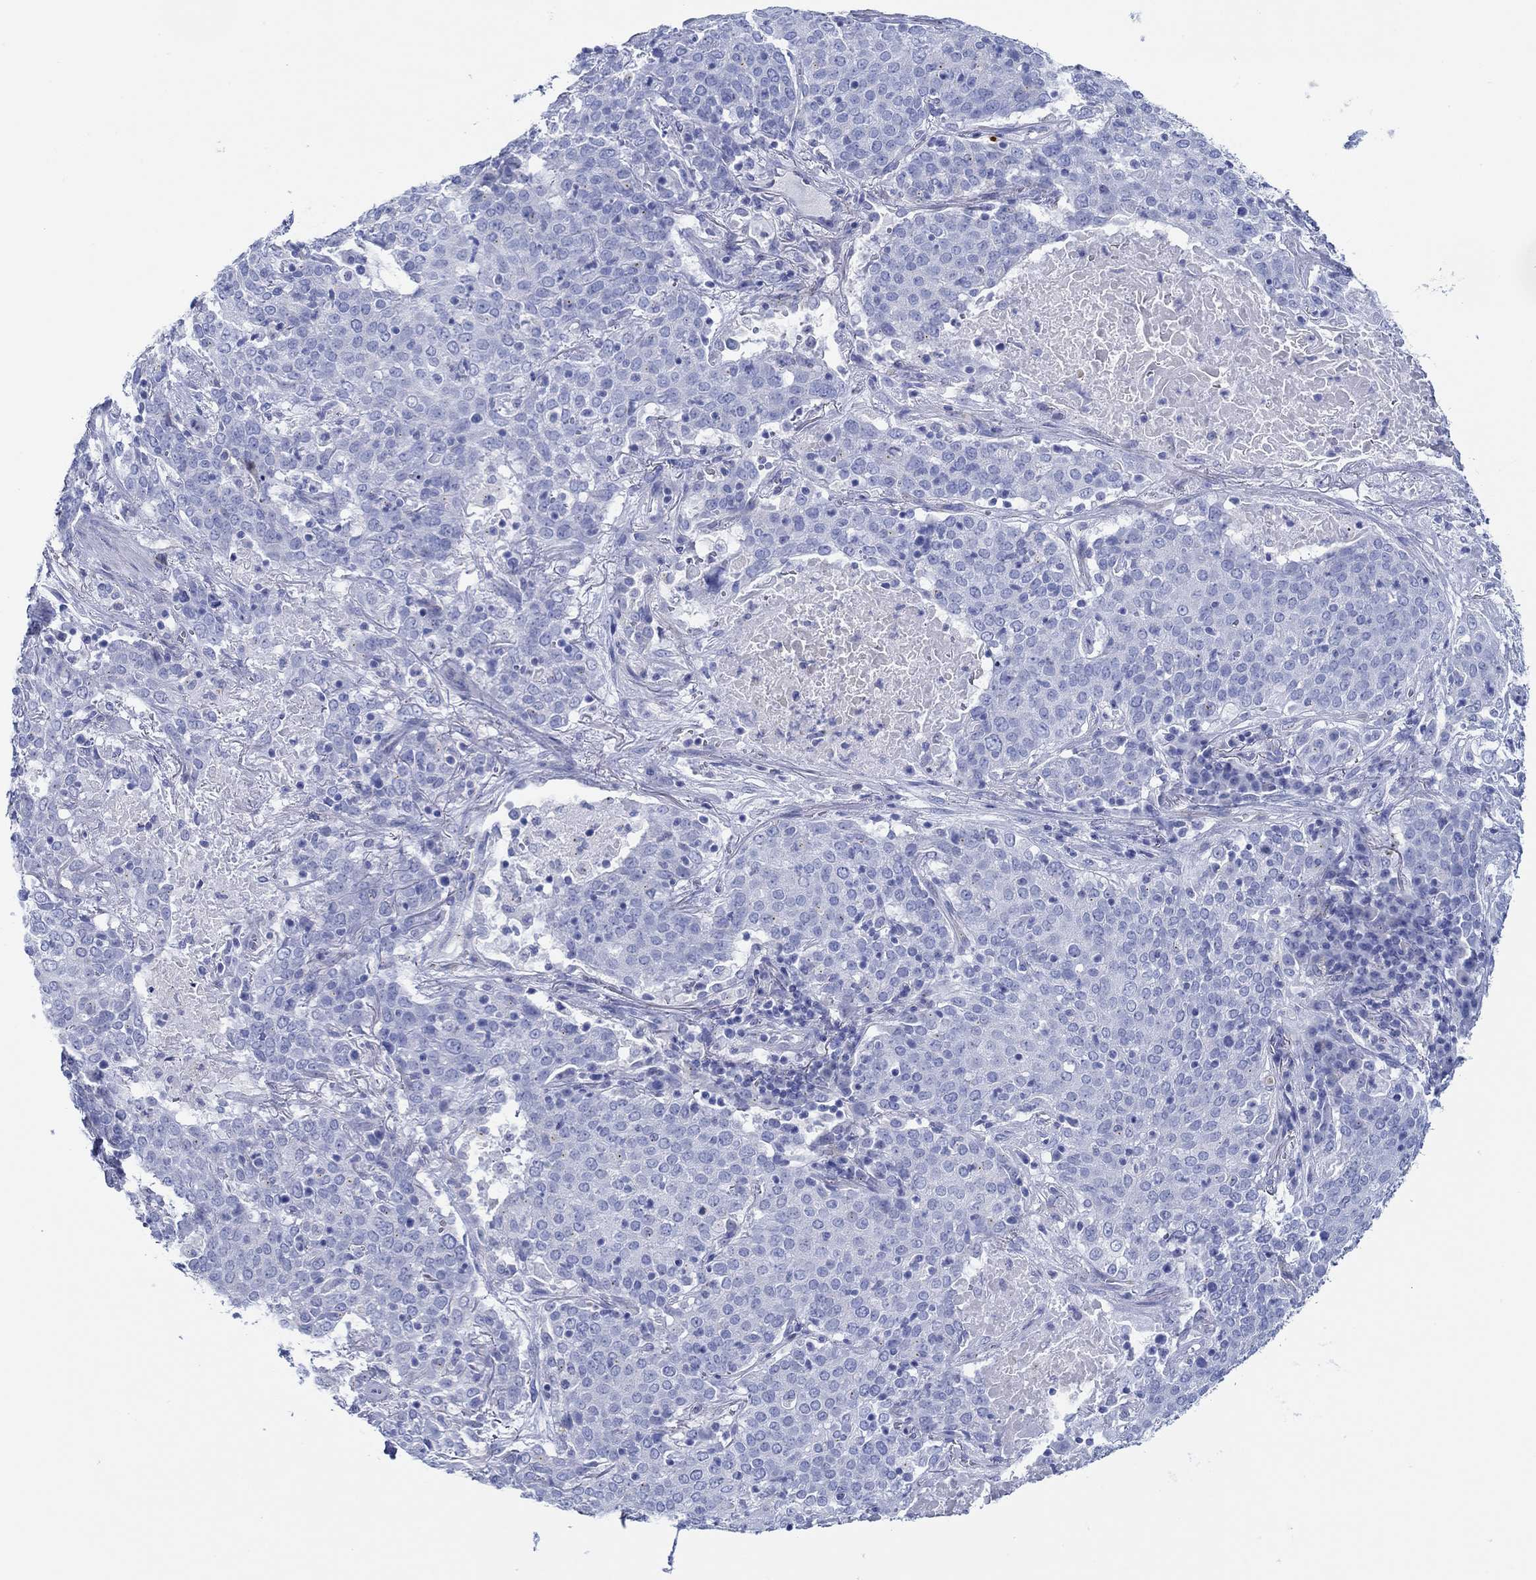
{"staining": {"intensity": "negative", "quantity": "none", "location": "none"}, "tissue": "lung cancer", "cell_type": "Tumor cells", "image_type": "cancer", "snomed": [{"axis": "morphology", "description": "Squamous cell carcinoma, NOS"}, {"axis": "topography", "description": "Lung"}], "caption": "The immunohistochemistry (IHC) histopathology image has no significant staining in tumor cells of lung cancer (squamous cell carcinoma) tissue.", "gene": "IGFBP6", "patient": {"sex": "male", "age": 82}}